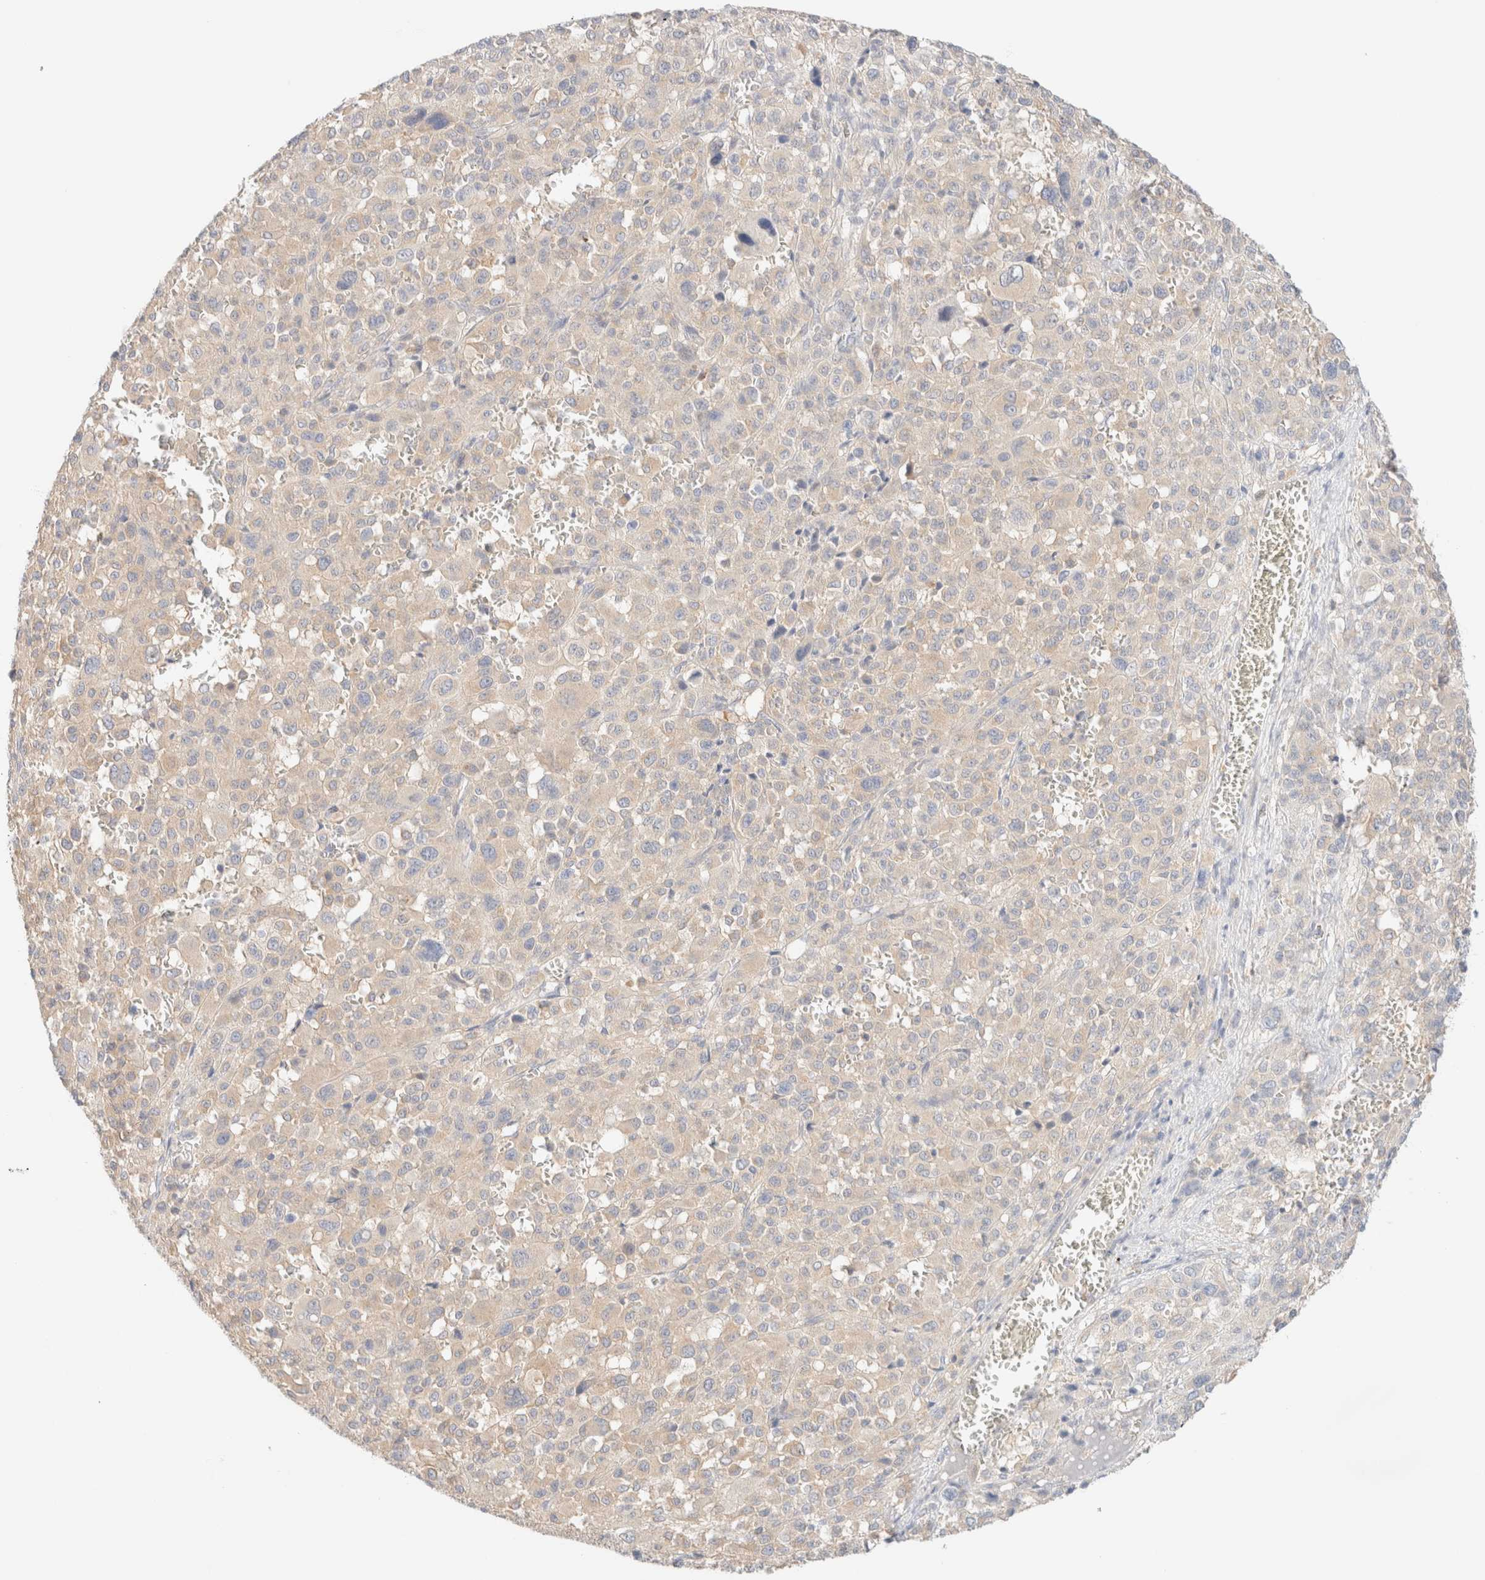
{"staining": {"intensity": "weak", "quantity": "<25%", "location": "cytoplasmic/membranous"}, "tissue": "melanoma", "cell_type": "Tumor cells", "image_type": "cancer", "snomed": [{"axis": "morphology", "description": "Malignant melanoma, Metastatic site"}, {"axis": "topography", "description": "Skin"}], "caption": "DAB immunohistochemical staining of human malignant melanoma (metastatic site) exhibits no significant staining in tumor cells.", "gene": "SARM1", "patient": {"sex": "female", "age": 74}}